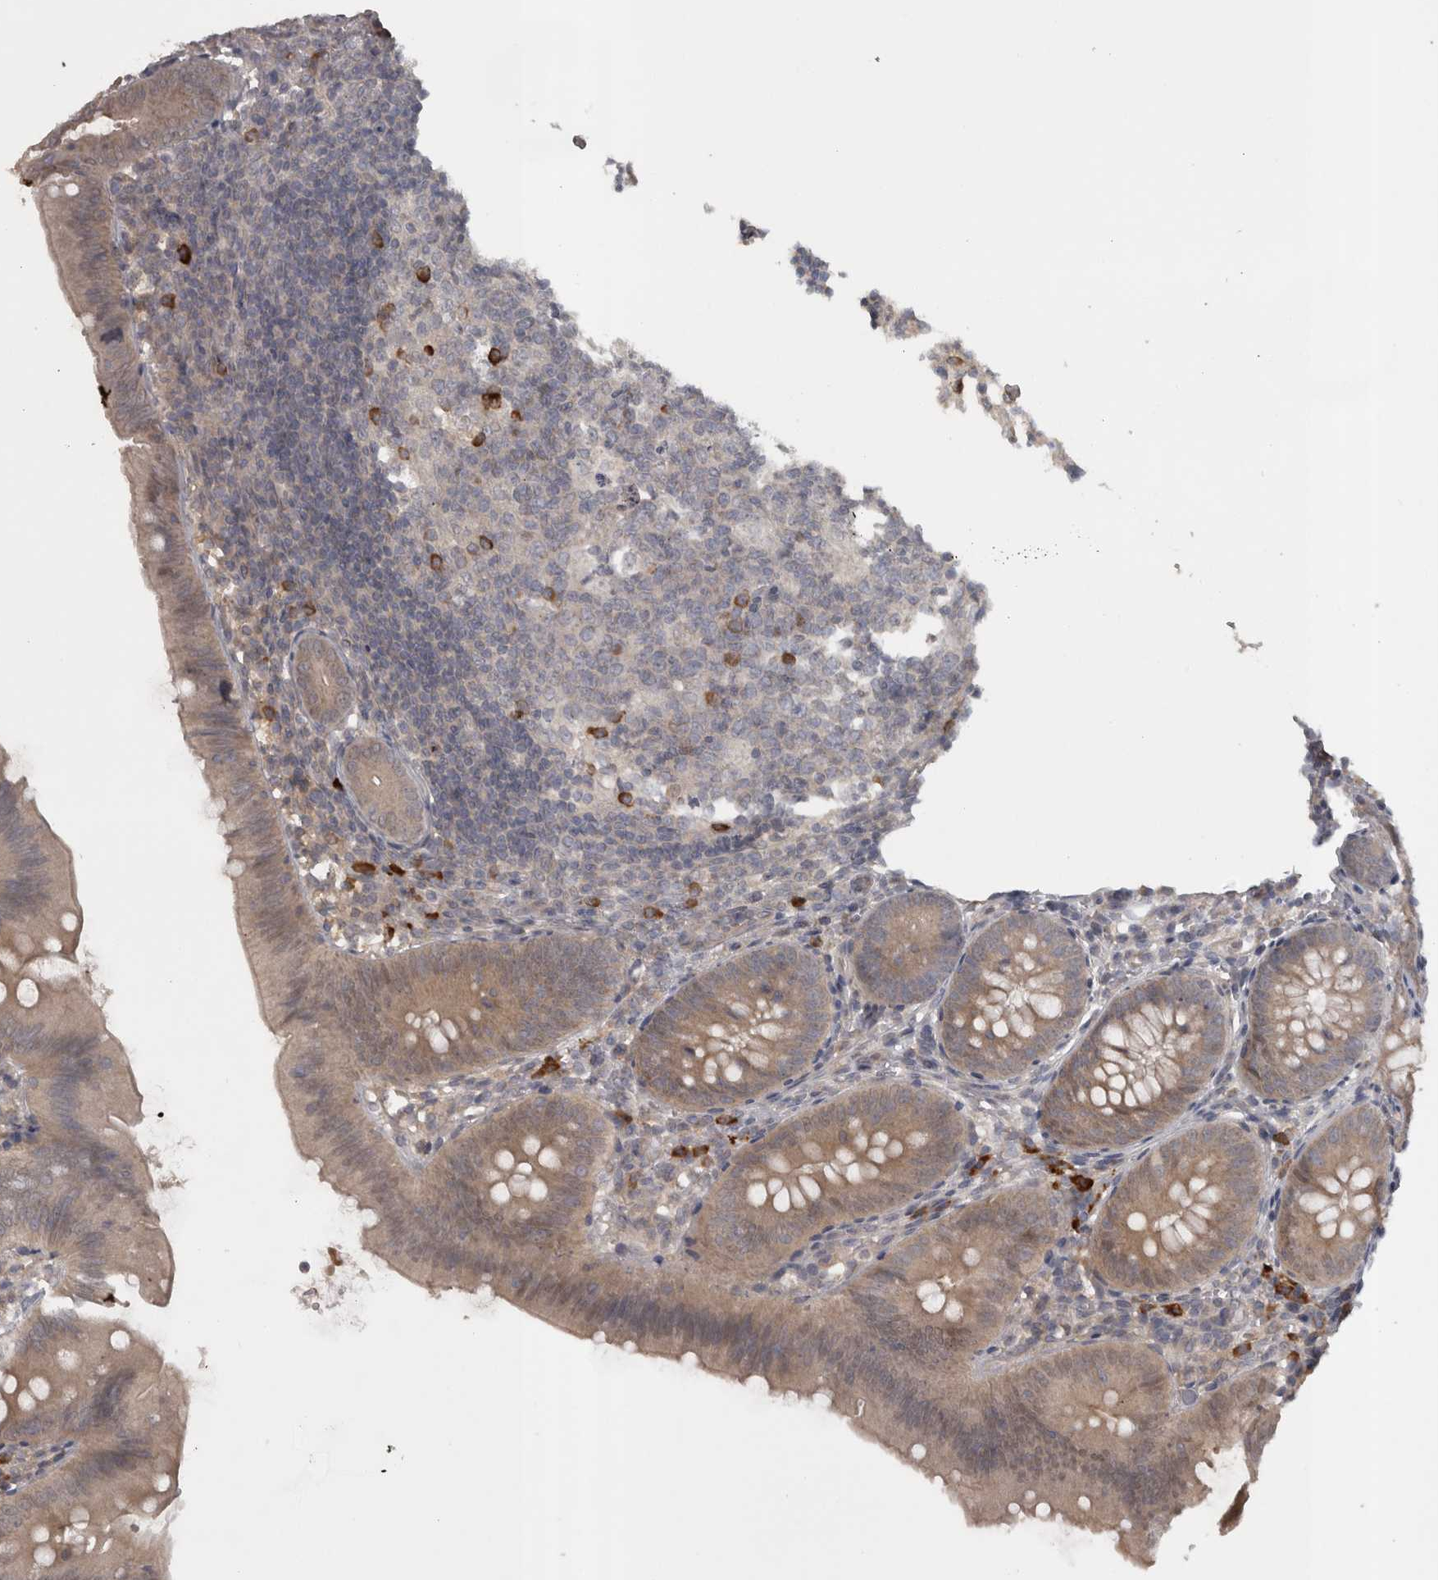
{"staining": {"intensity": "weak", "quantity": ">75%", "location": "cytoplasmic/membranous"}, "tissue": "appendix", "cell_type": "Glandular cells", "image_type": "normal", "snomed": [{"axis": "morphology", "description": "Normal tissue, NOS"}, {"axis": "topography", "description": "Appendix"}], "caption": "Appendix stained for a protein displays weak cytoplasmic/membranous positivity in glandular cells. Nuclei are stained in blue.", "gene": "SLCO5A1", "patient": {"sex": "male", "age": 1}}